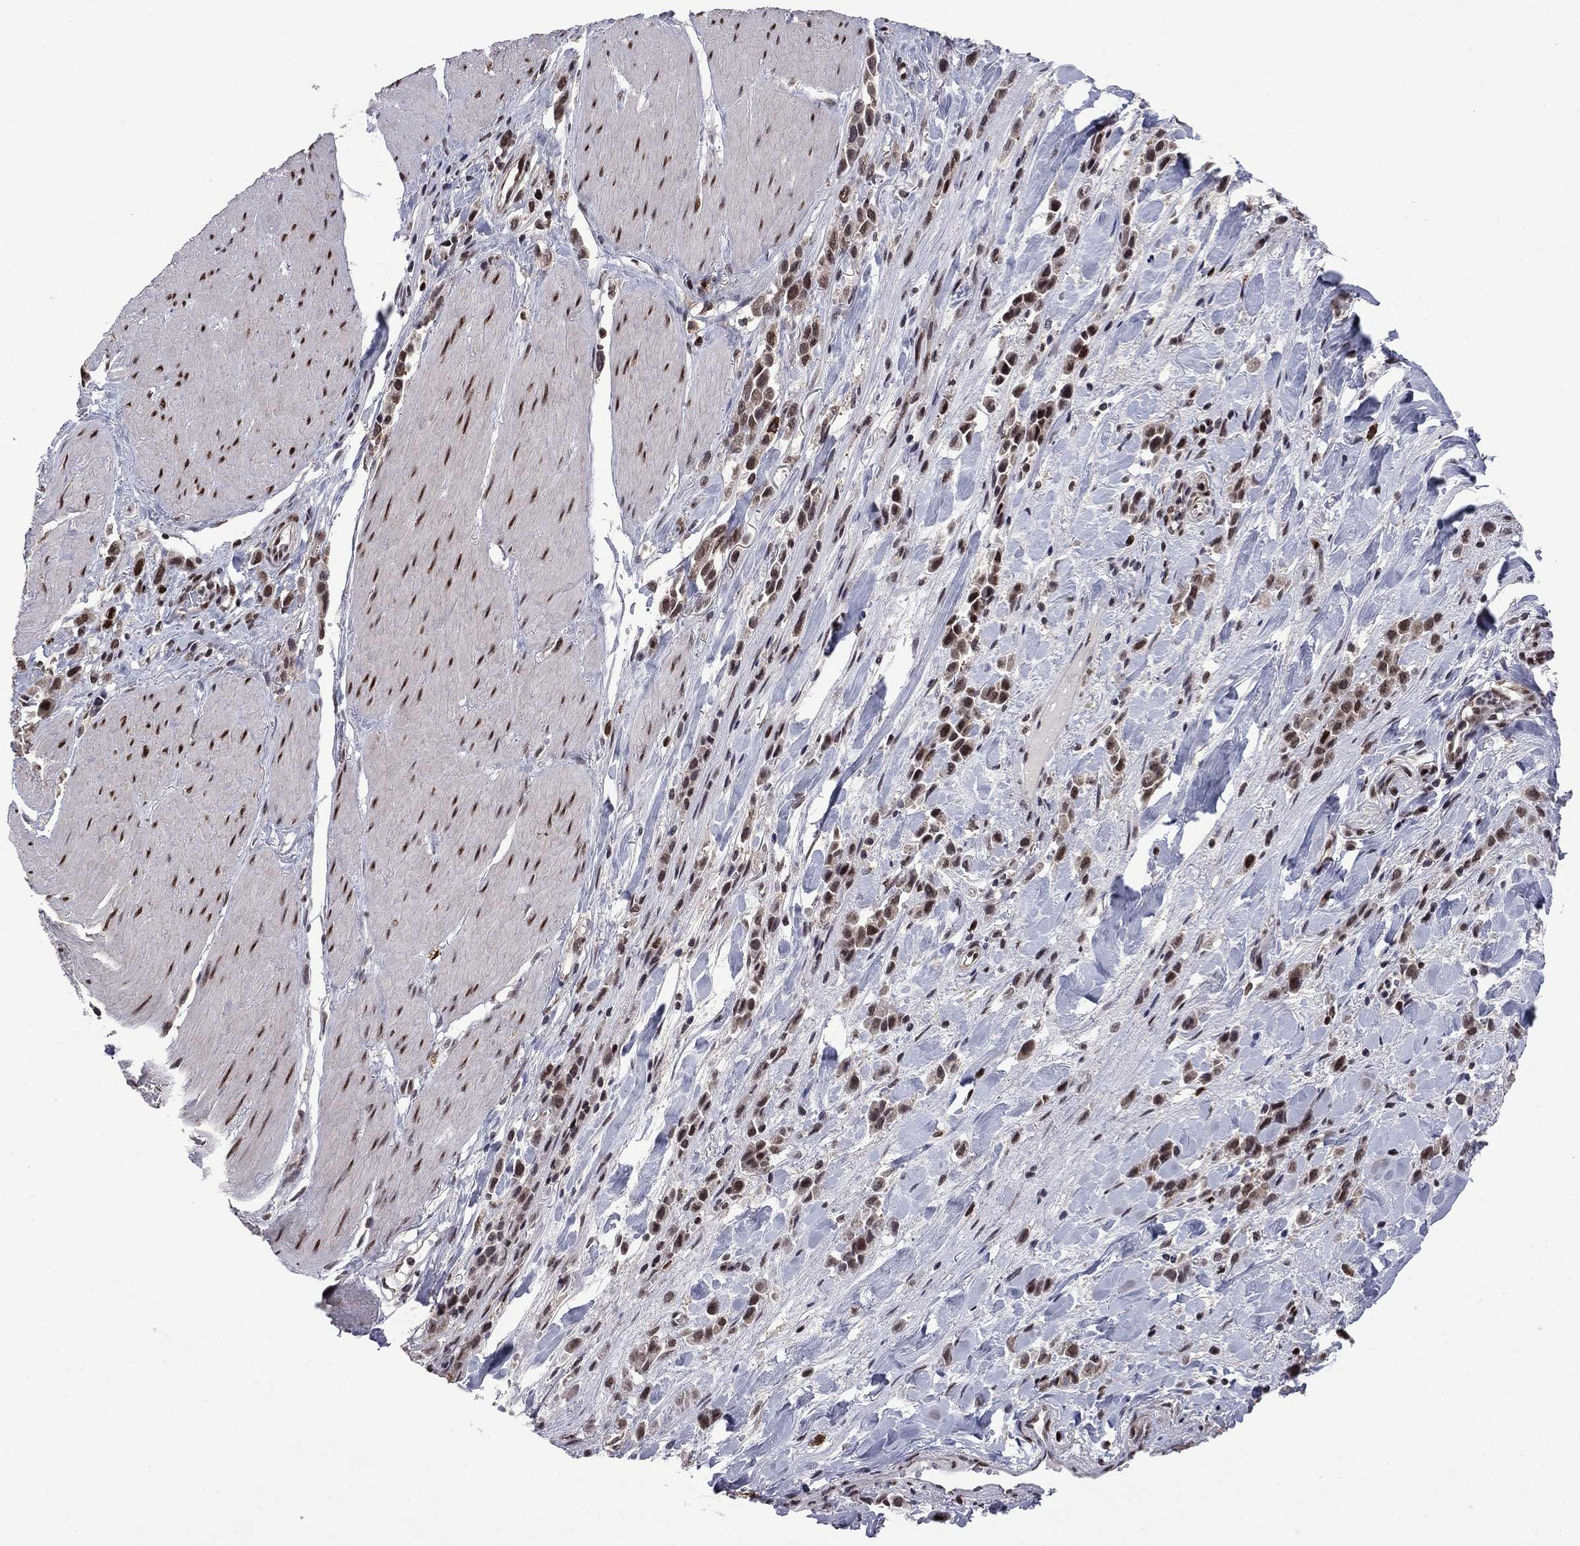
{"staining": {"intensity": "strong", "quantity": ">75%", "location": "nuclear"}, "tissue": "stomach cancer", "cell_type": "Tumor cells", "image_type": "cancer", "snomed": [{"axis": "morphology", "description": "Adenocarcinoma, NOS"}, {"axis": "topography", "description": "Stomach"}], "caption": "Brown immunohistochemical staining in human stomach adenocarcinoma exhibits strong nuclear staining in approximately >75% of tumor cells.", "gene": "MED25", "patient": {"sex": "male", "age": 47}}